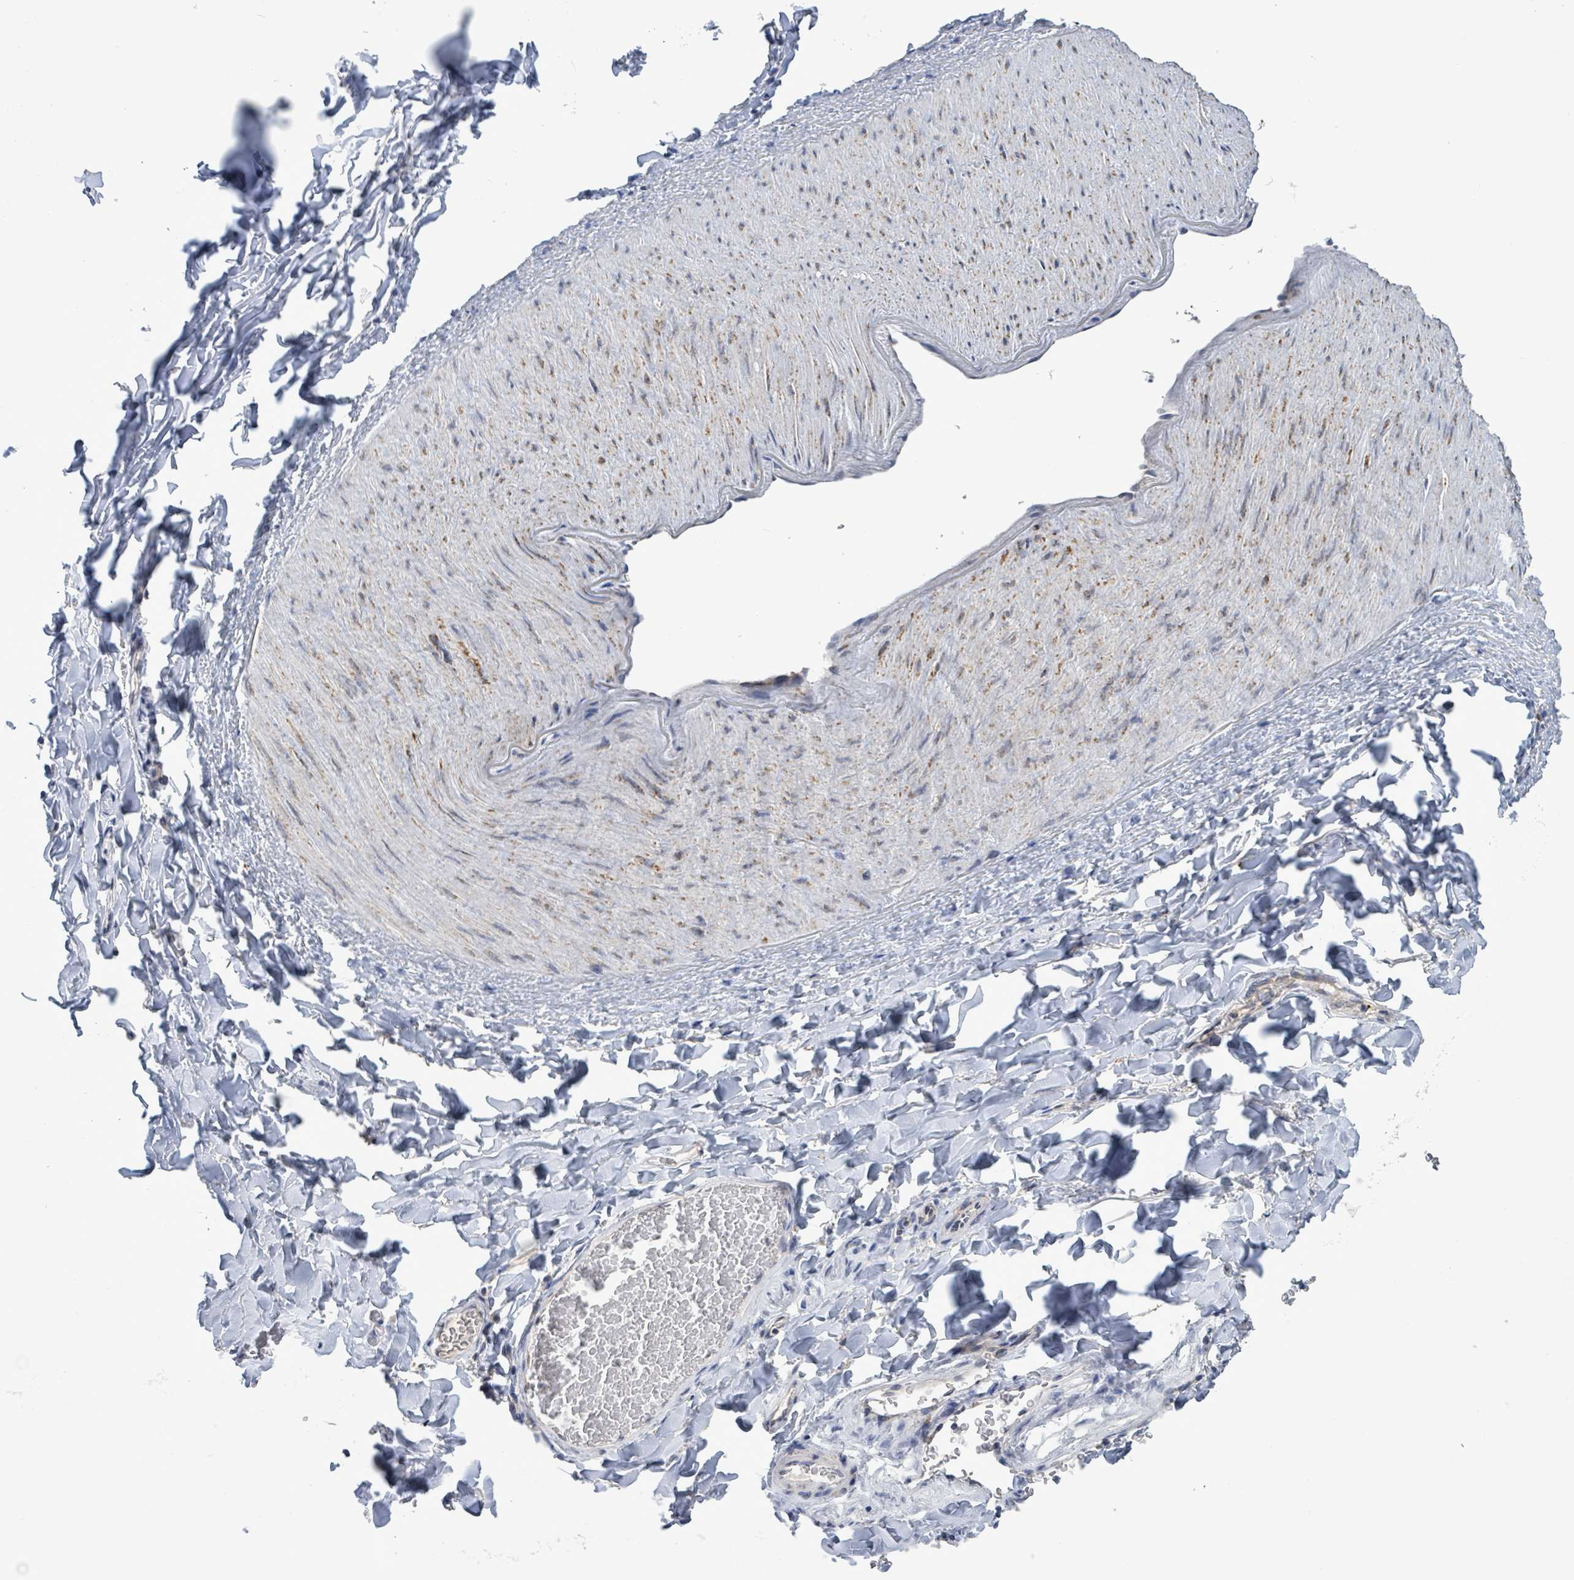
{"staining": {"intensity": "negative", "quantity": "none", "location": "none"}, "tissue": "adipose tissue", "cell_type": "Adipocytes", "image_type": "normal", "snomed": [{"axis": "morphology", "description": "Normal tissue, NOS"}, {"axis": "morphology", "description": "Carcinoma, NOS"}, {"axis": "topography", "description": "Pancreas"}, {"axis": "topography", "description": "Peripheral nerve tissue"}], "caption": "Immunohistochemistry image of unremarkable adipose tissue: human adipose tissue stained with DAB (3,3'-diaminobenzidine) reveals no significant protein expression in adipocytes.", "gene": "COQ10B", "patient": {"sex": "female", "age": 29}}